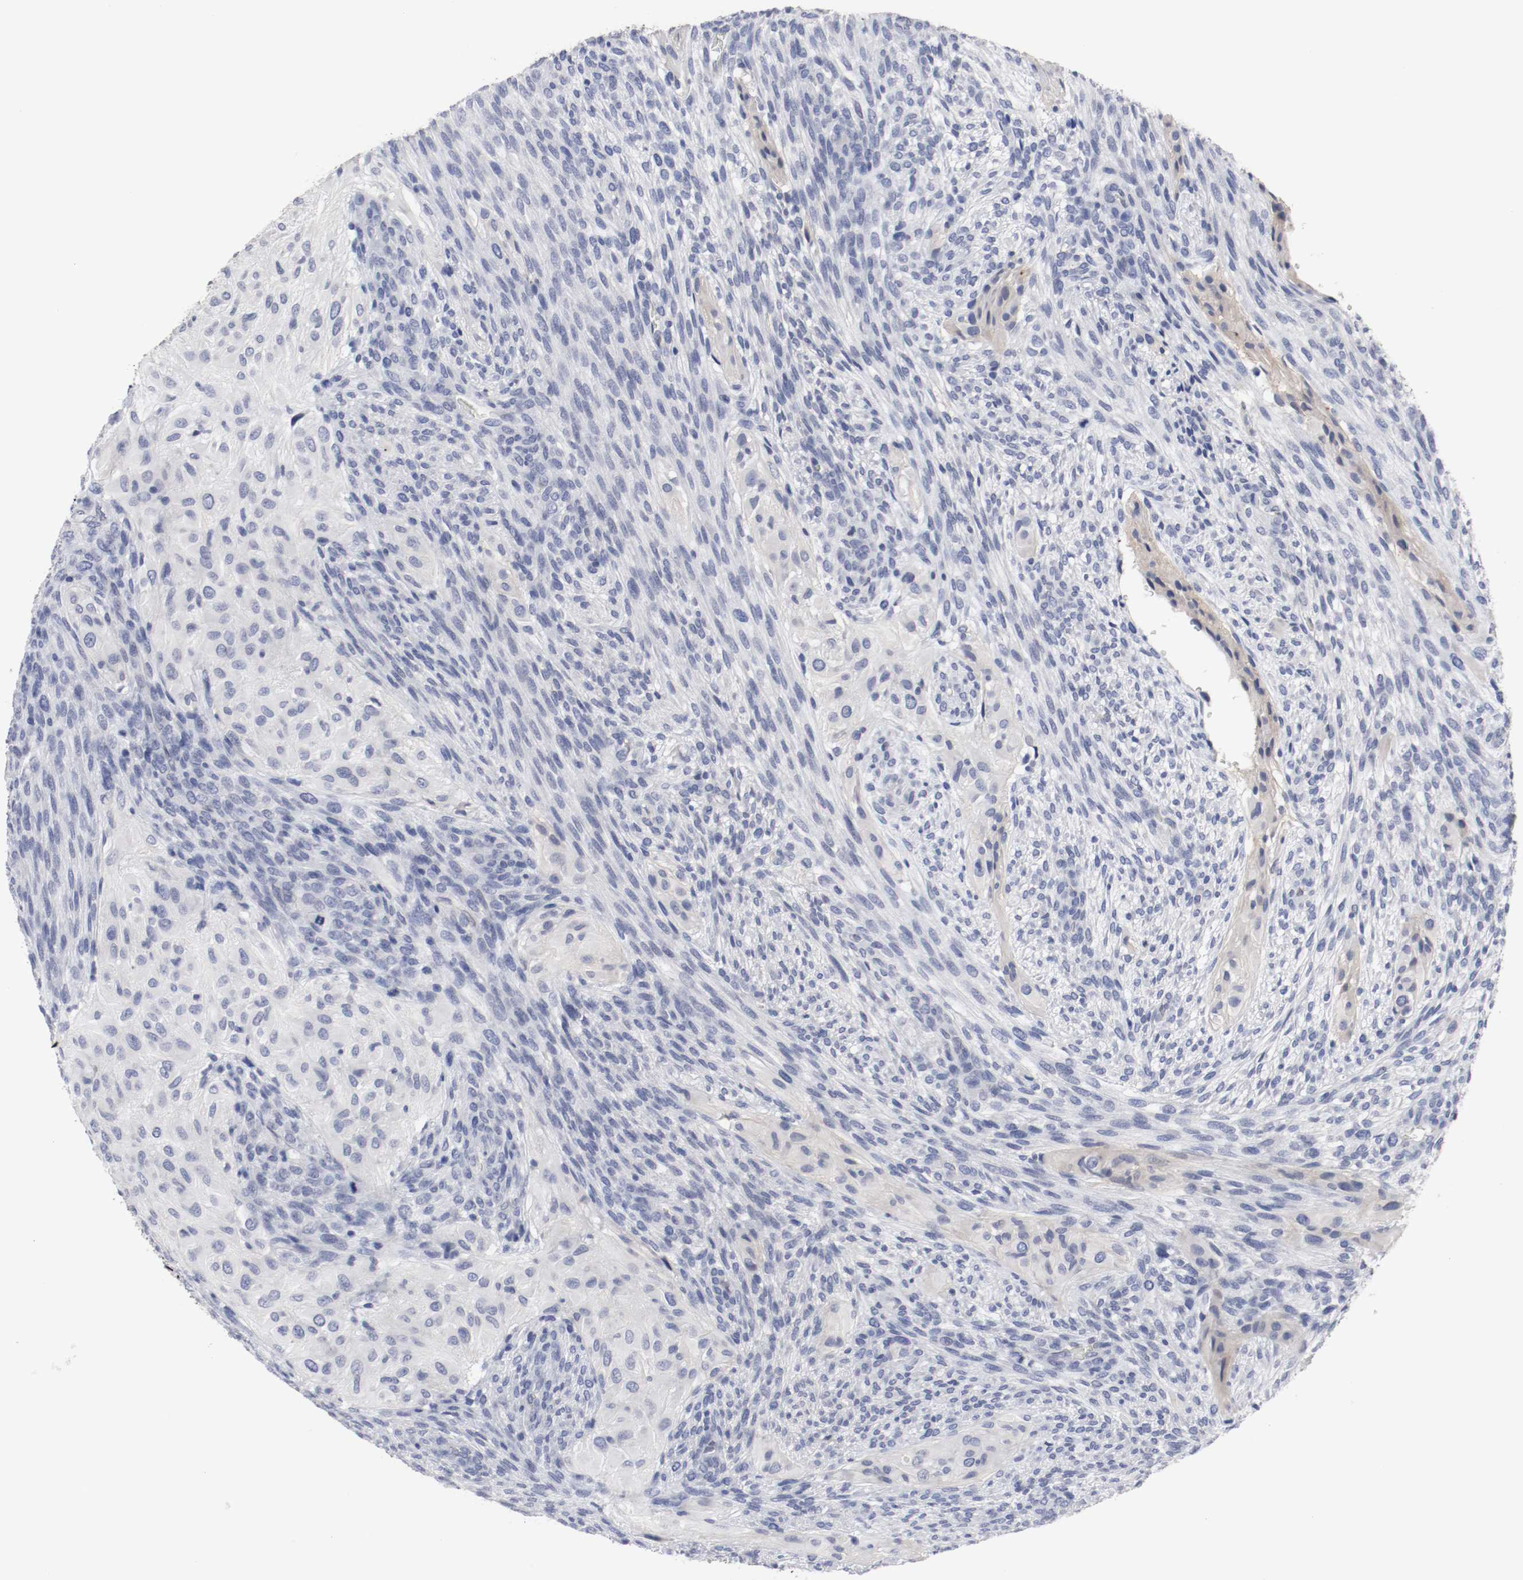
{"staining": {"intensity": "negative", "quantity": "none", "location": "none"}, "tissue": "glioma", "cell_type": "Tumor cells", "image_type": "cancer", "snomed": [{"axis": "morphology", "description": "Glioma, malignant, High grade"}, {"axis": "topography", "description": "Cerebral cortex"}], "caption": "Immunohistochemistry (IHC) histopathology image of human glioma stained for a protein (brown), which shows no expression in tumor cells.", "gene": "KIT", "patient": {"sex": "female", "age": 55}}